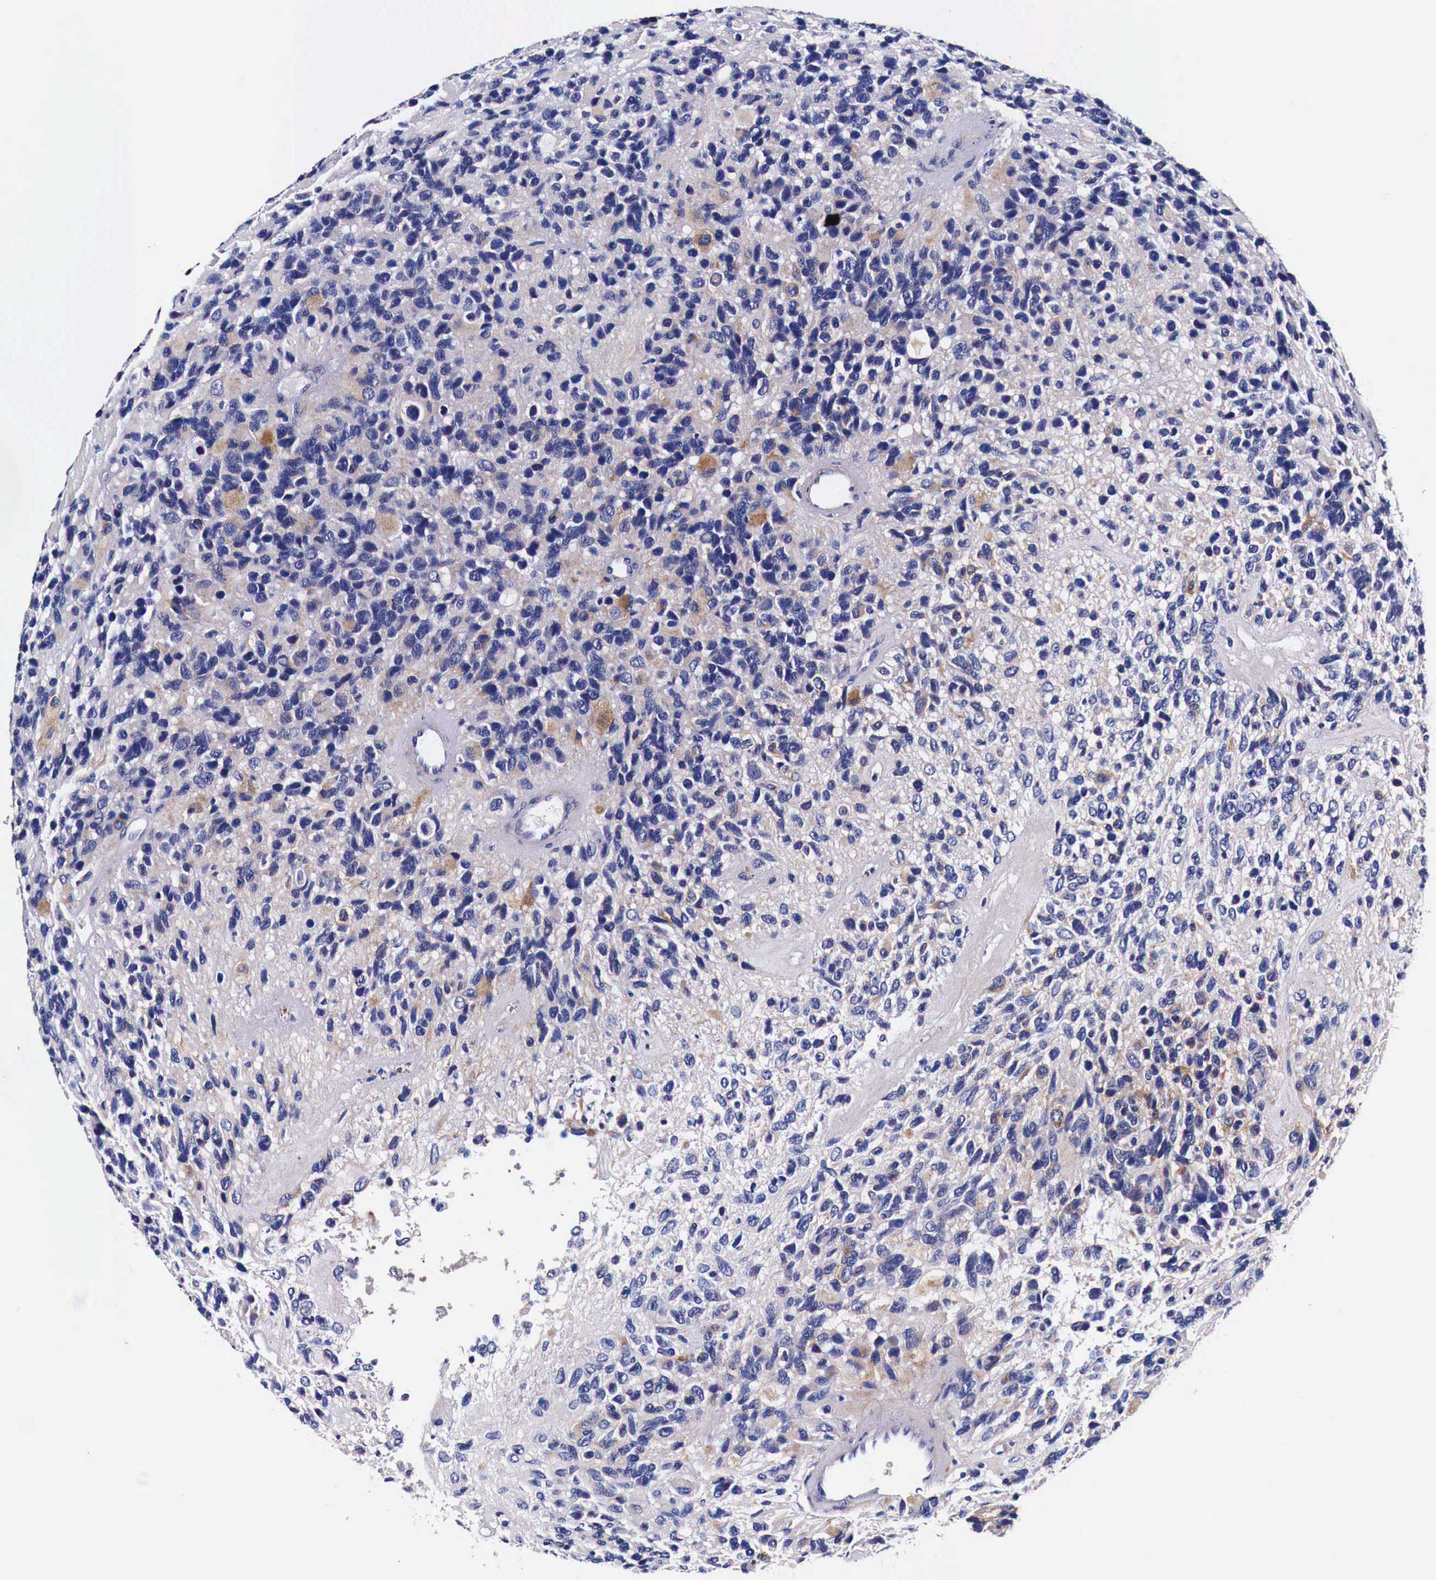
{"staining": {"intensity": "weak", "quantity": "<25%", "location": "cytoplasmic/membranous"}, "tissue": "glioma", "cell_type": "Tumor cells", "image_type": "cancer", "snomed": [{"axis": "morphology", "description": "Glioma, malignant, High grade"}, {"axis": "topography", "description": "Brain"}], "caption": "Glioma was stained to show a protein in brown. There is no significant positivity in tumor cells. (DAB (3,3'-diaminobenzidine) immunohistochemistry (IHC) with hematoxylin counter stain).", "gene": "HSPB1", "patient": {"sex": "male", "age": 77}}